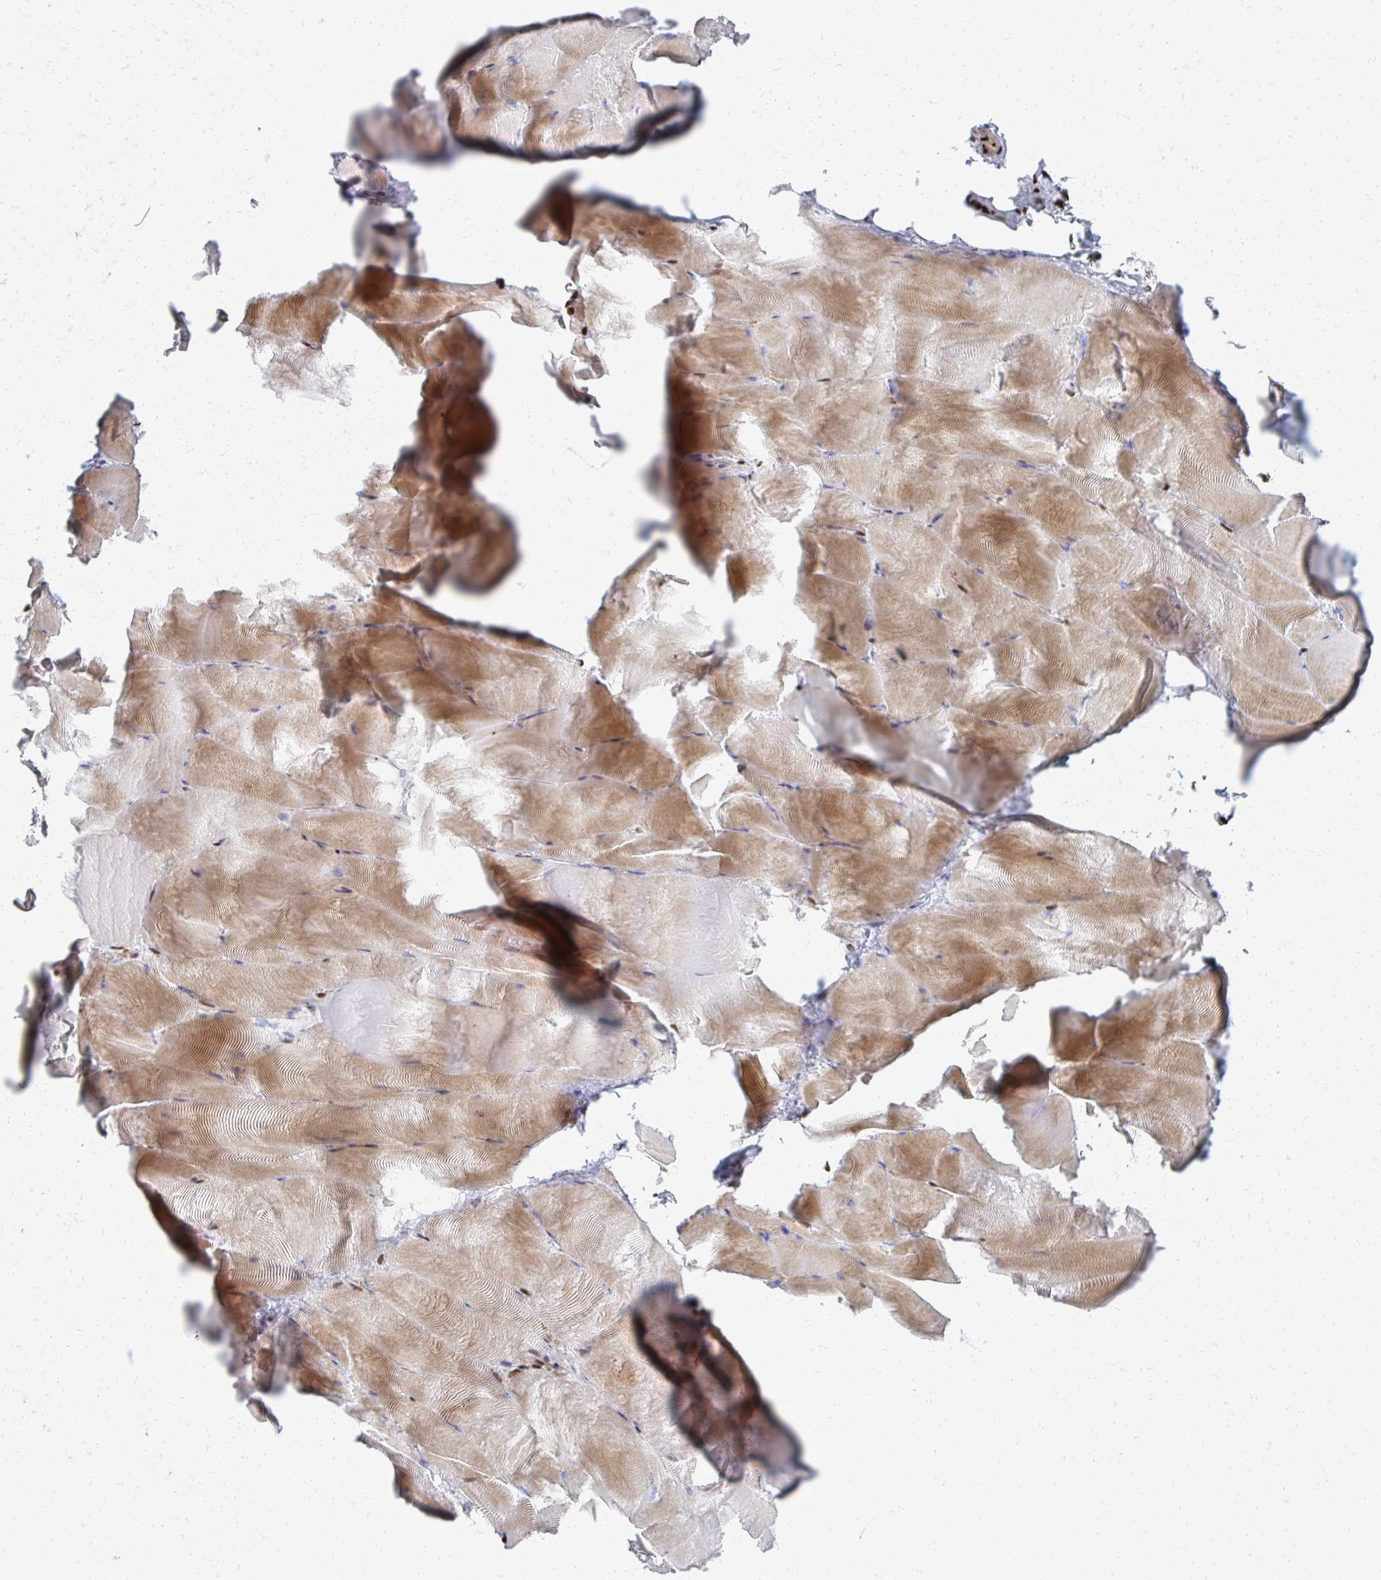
{"staining": {"intensity": "moderate", "quantity": "25%-75%", "location": "cytoplasmic/membranous,nuclear"}, "tissue": "skeletal muscle", "cell_type": "Myocytes", "image_type": "normal", "snomed": [{"axis": "morphology", "description": "Normal tissue, NOS"}, {"axis": "topography", "description": "Skeletal muscle"}], "caption": "Protein staining of normal skeletal muscle shows moderate cytoplasmic/membranous,nuclear staining in about 25%-75% of myocytes.", "gene": "RBBP4", "patient": {"sex": "female", "age": 64}}